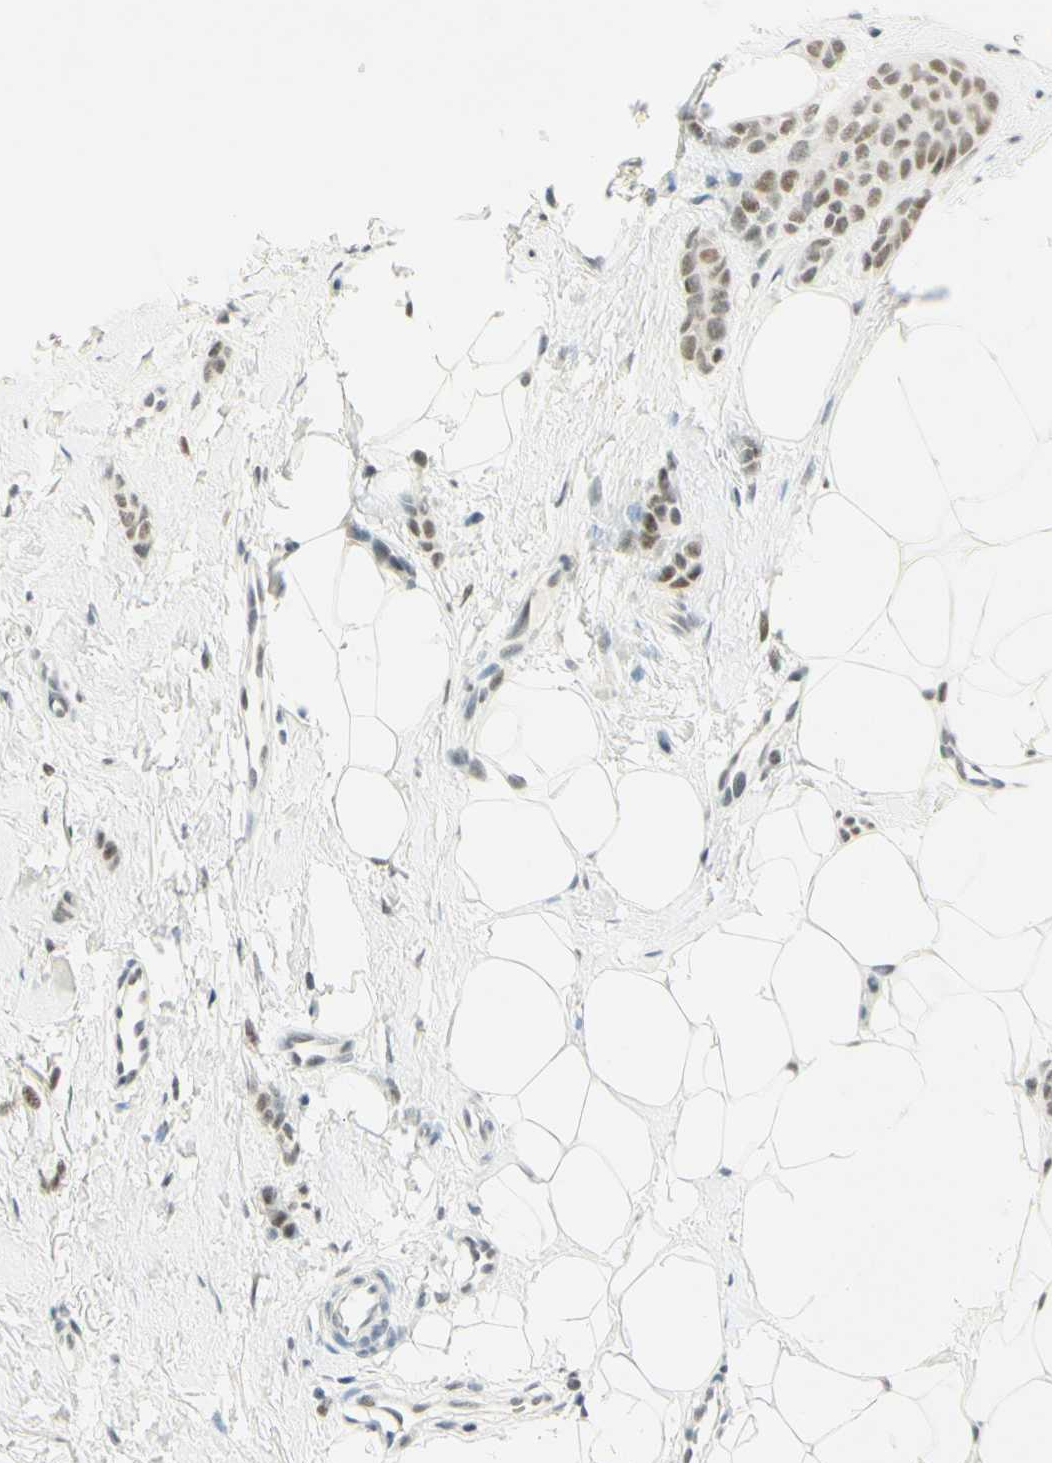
{"staining": {"intensity": "weak", "quantity": ">75%", "location": "nuclear"}, "tissue": "breast cancer", "cell_type": "Tumor cells", "image_type": "cancer", "snomed": [{"axis": "morphology", "description": "Lobular carcinoma"}, {"axis": "topography", "description": "Skin"}, {"axis": "topography", "description": "Breast"}], "caption": "High-power microscopy captured an immunohistochemistry (IHC) histopathology image of breast cancer, revealing weak nuclear expression in about >75% of tumor cells.", "gene": "PMS2", "patient": {"sex": "female", "age": 46}}